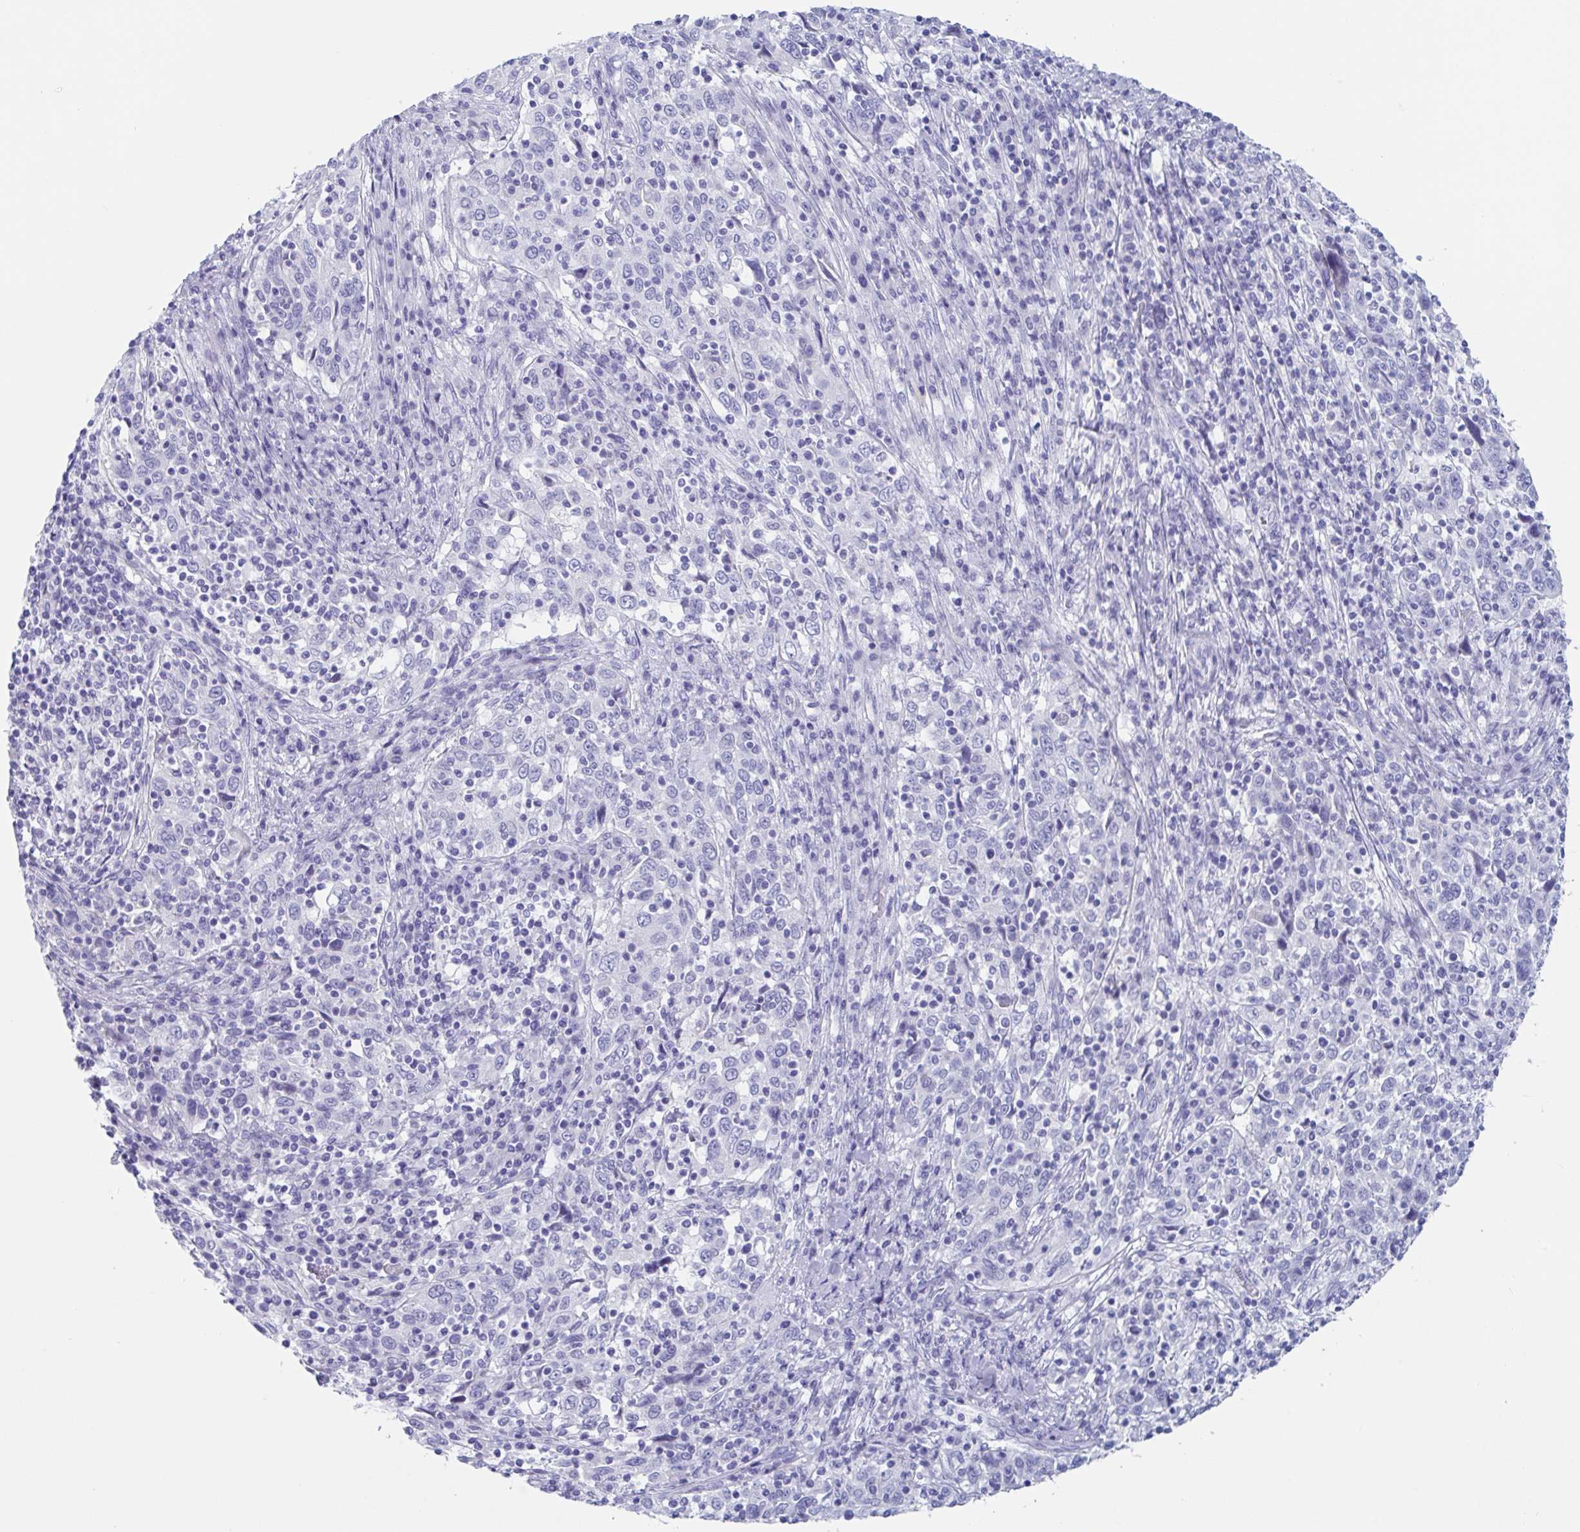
{"staining": {"intensity": "negative", "quantity": "none", "location": "none"}, "tissue": "cervical cancer", "cell_type": "Tumor cells", "image_type": "cancer", "snomed": [{"axis": "morphology", "description": "Squamous cell carcinoma, NOS"}, {"axis": "topography", "description": "Cervix"}], "caption": "Tumor cells show no significant expression in squamous cell carcinoma (cervical).", "gene": "ZPBP", "patient": {"sex": "female", "age": 46}}